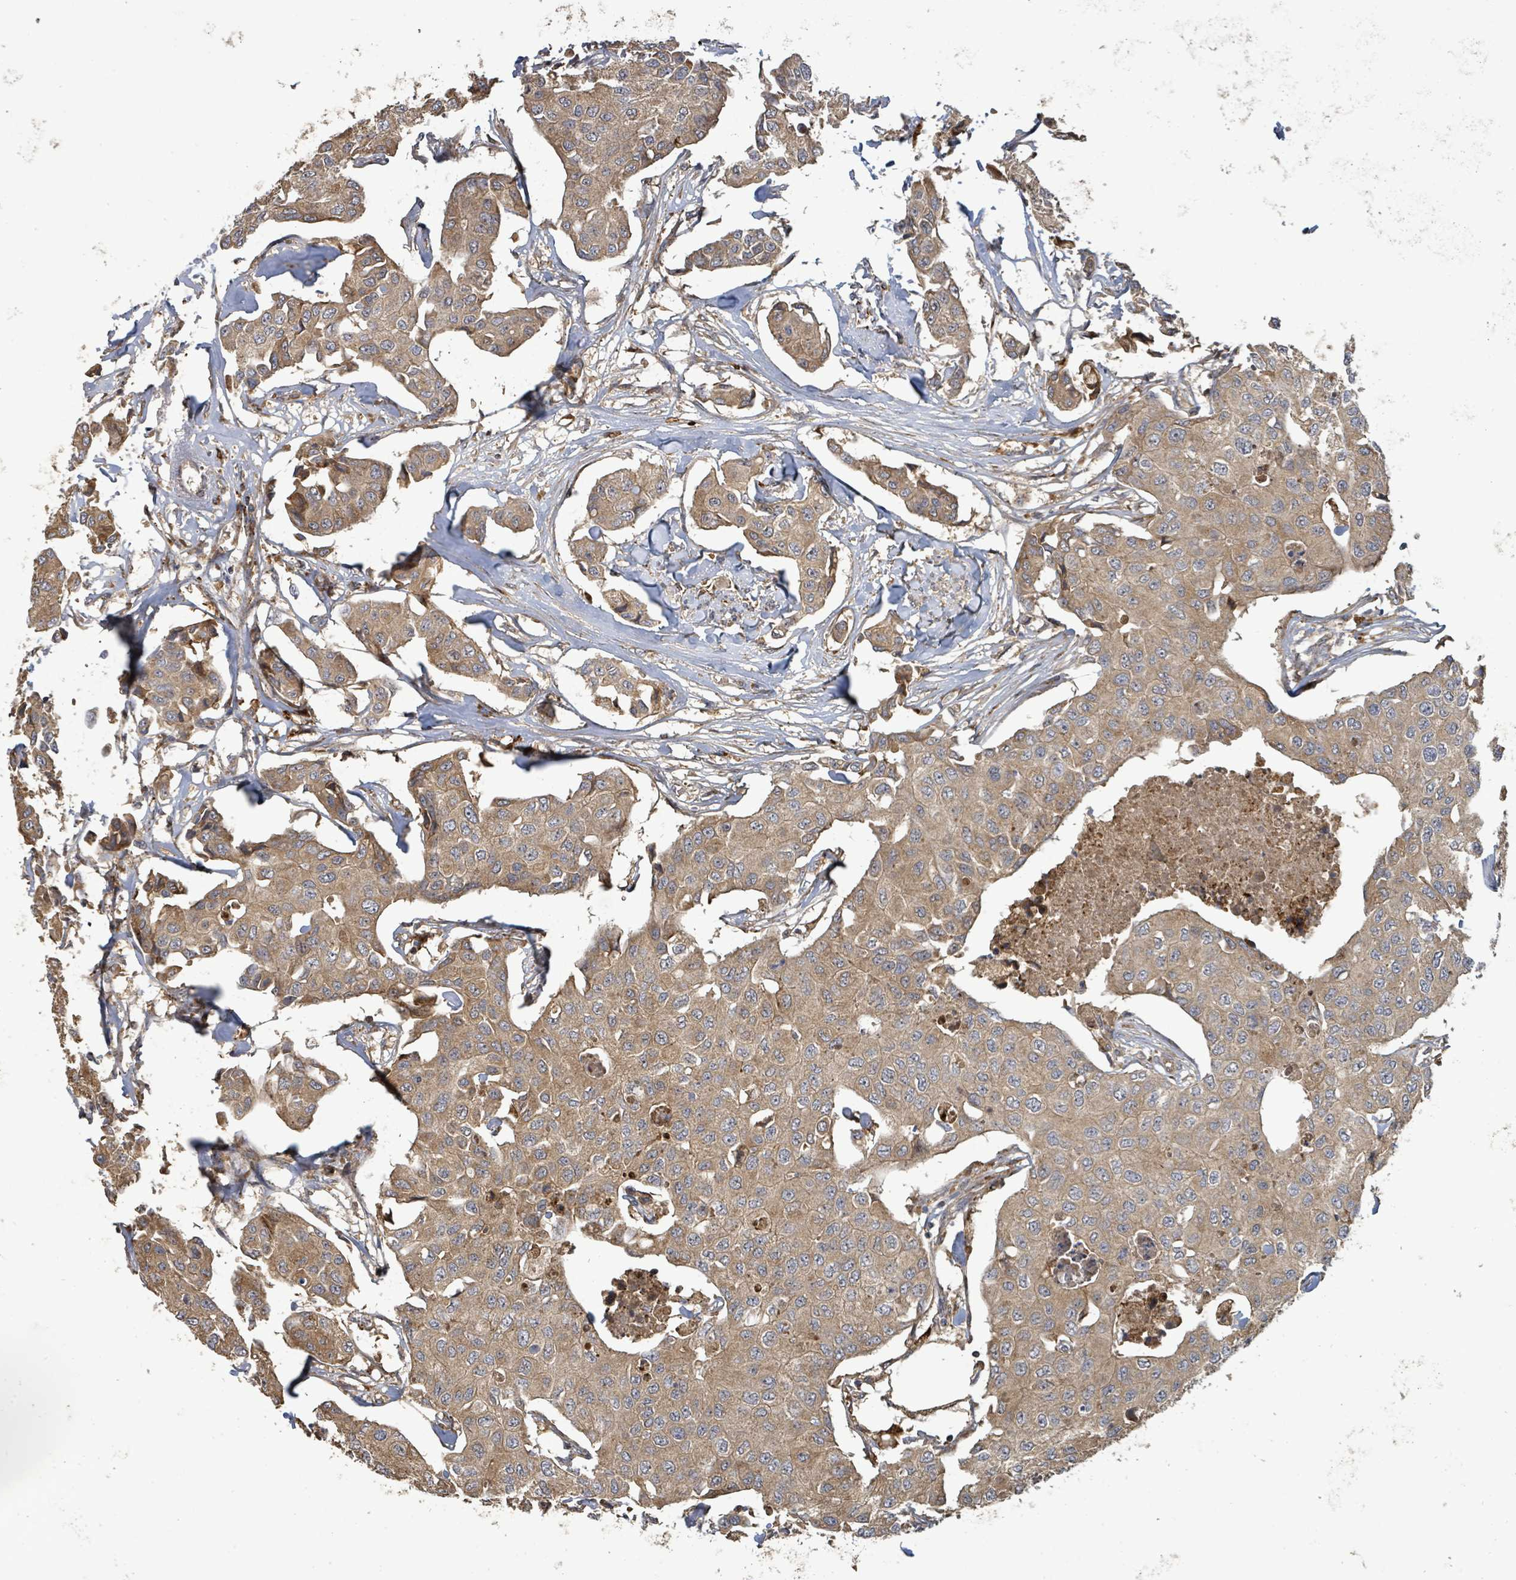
{"staining": {"intensity": "moderate", "quantity": ">75%", "location": "cytoplasmic/membranous"}, "tissue": "breast cancer", "cell_type": "Tumor cells", "image_type": "cancer", "snomed": [{"axis": "morphology", "description": "Duct carcinoma"}, {"axis": "topography", "description": "Breast"}, {"axis": "topography", "description": "Lymph node"}], "caption": "A high-resolution histopathology image shows IHC staining of breast intraductal carcinoma, which reveals moderate cytoplasmic/membranous expression in about >75% of tumor cells. (Brightfield microscopy of DAB IHC at high magnification).", "gene": "STARD4", "patient": {"sex": "female", "age": 80}}